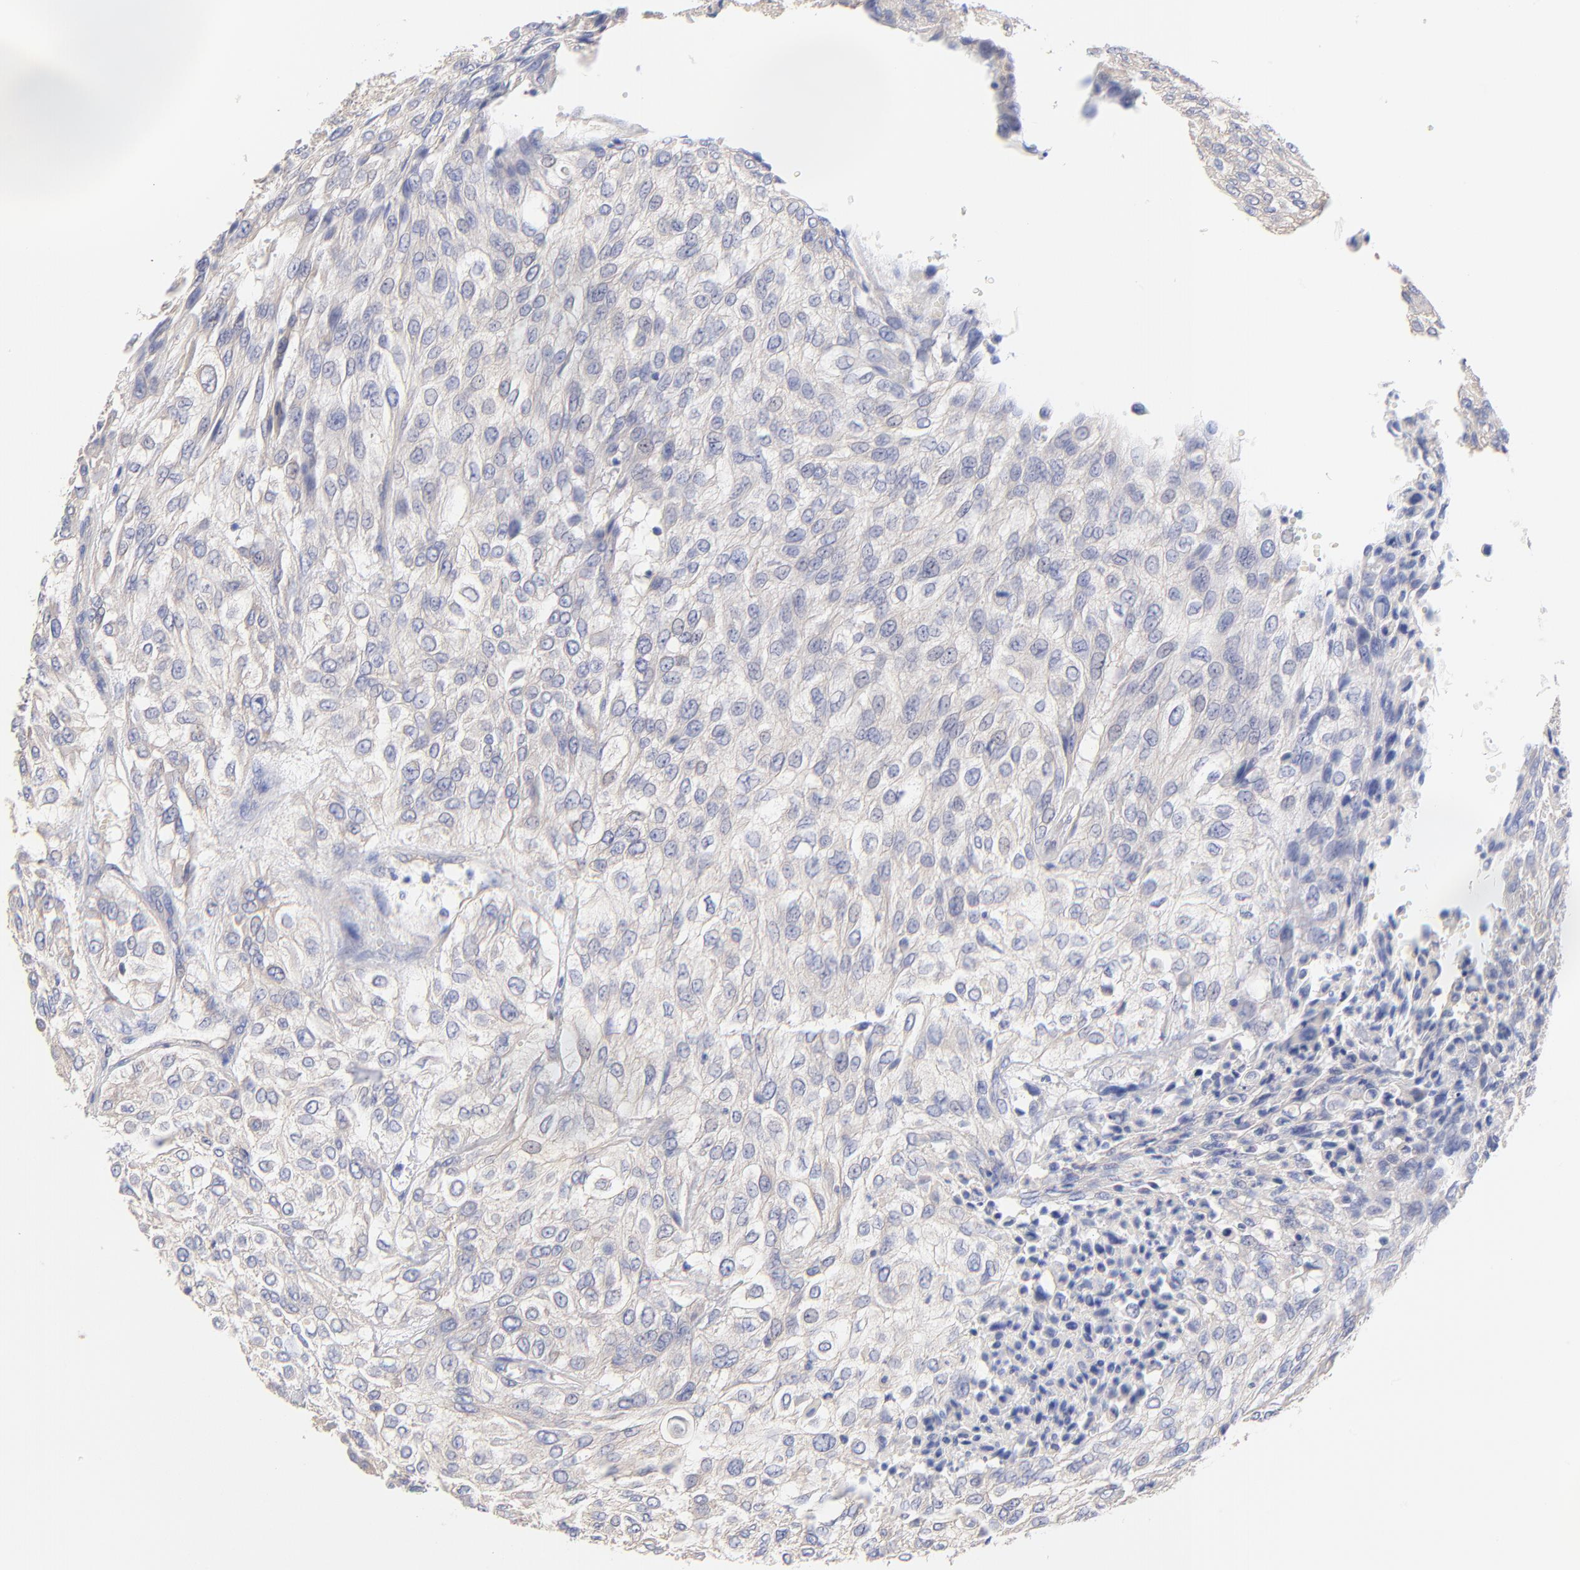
{"staining": {"intensity": "negative", "quantity": "none", "location": "none"}, "tissue": "urothelial cancer", "cell_type": "Tumor cells", "image_type": "cancer", "snomed": [{"axis": "morphology", "description": "Urothelial carcinoma, High grade"}, {"axis": "topography", "description": "Urinary bladder"}], "caption": "Tumor cells are negative for protein expression in human high-grade urothelial carcinoma. (DAB immunohistochemistry, high magnification).", "gene": "TNFRSF13C", "patient": {"sex": "male", "age": 57}}